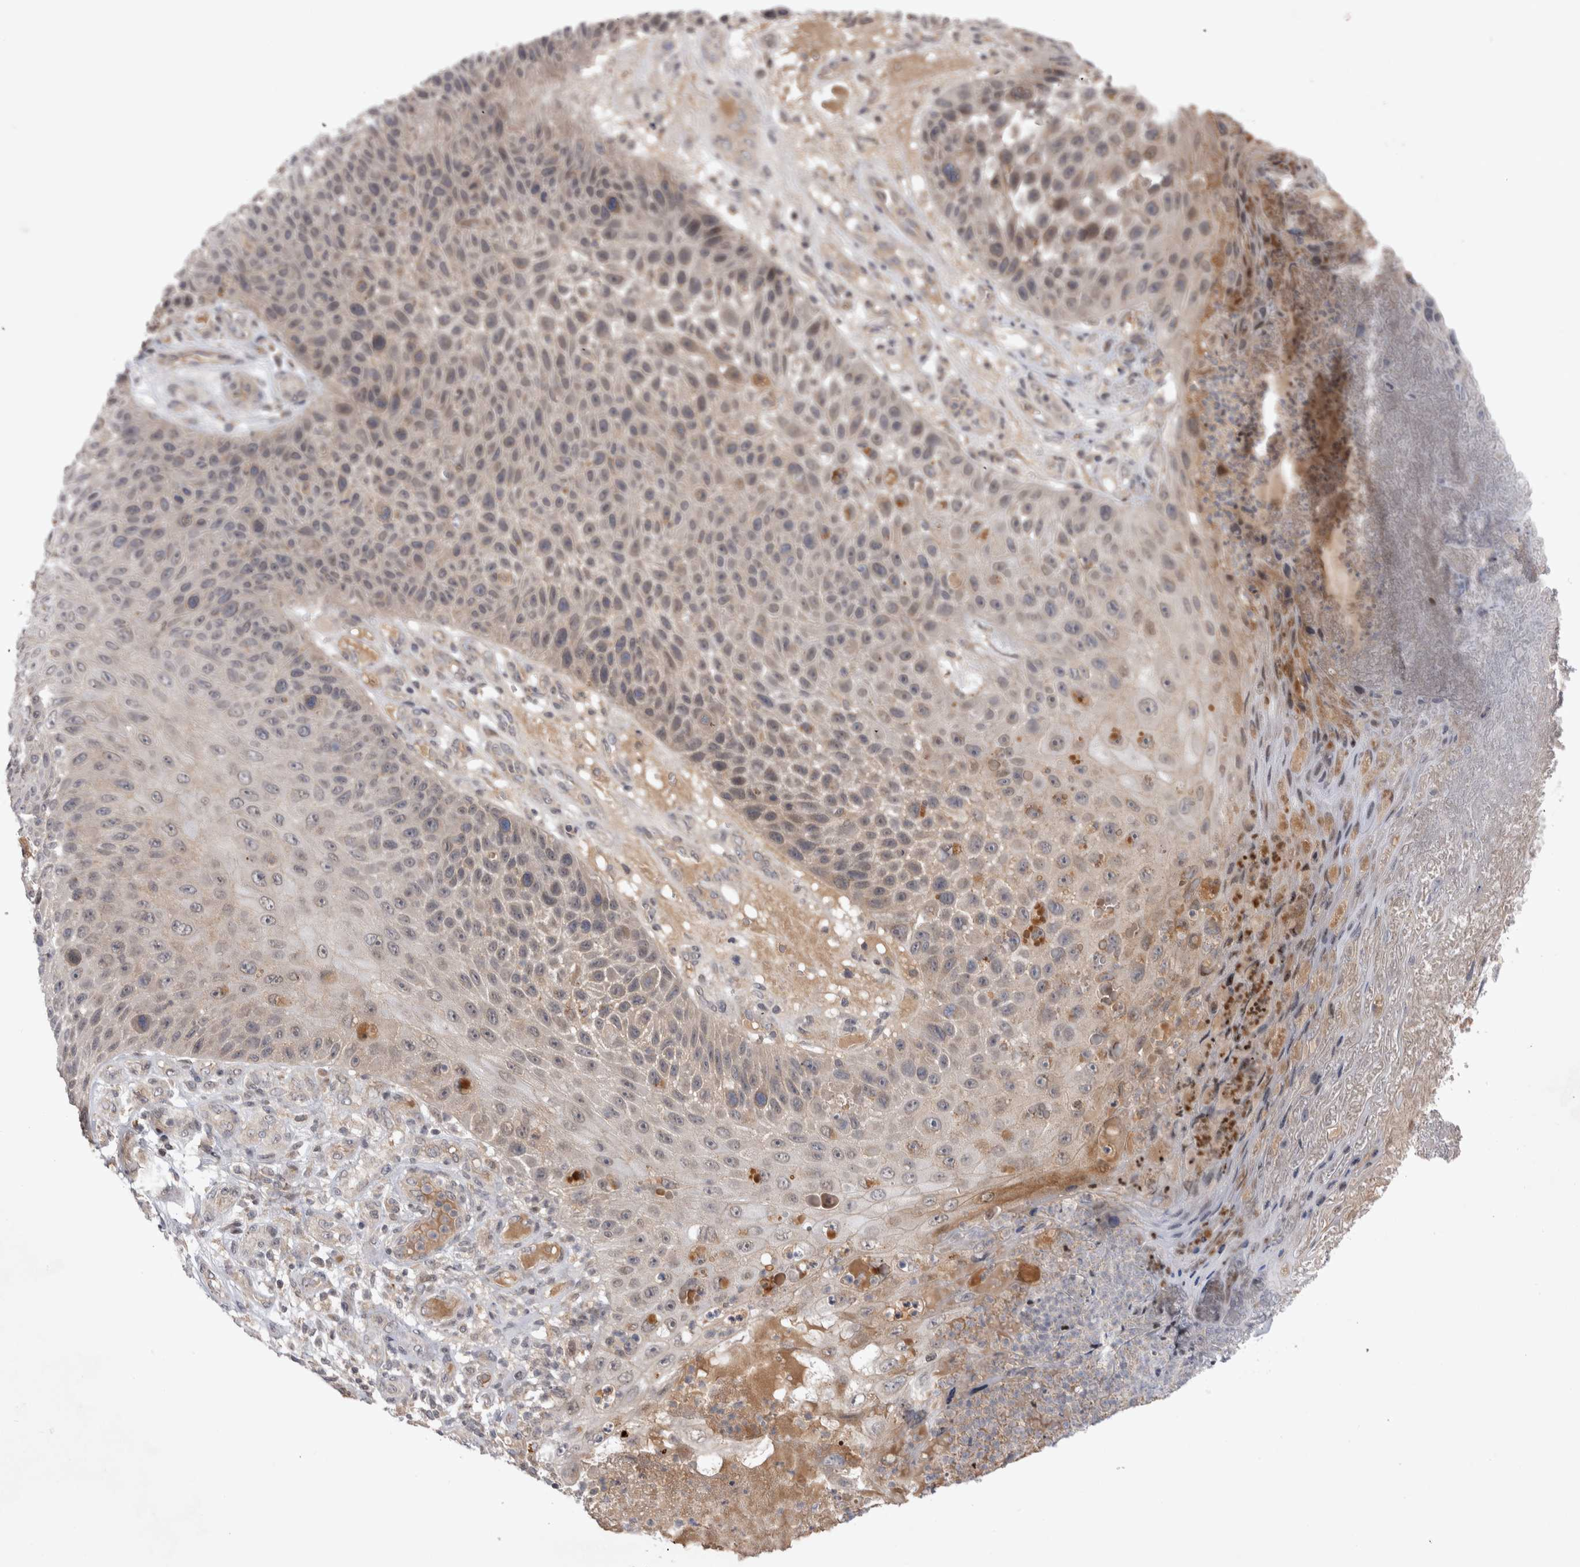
{"staining": {"intensity": "negative", "quantity": "none", "location": "none"}, "tissue": "skin cancer", "cell_type": "Tumor cells", "image_type": "cancer", "snomed": [{"axis": "morphology", "description": "Squamous cell carcinoma, NOS"}, {"axis": "topography", "description": "Skin"}], "caption": "Immunohistochemical staining of human skin cancer shows no significant staining in tumor cells.", "gene": "PLEKHM1", "patient": {"sex": "female", "age": 88}}